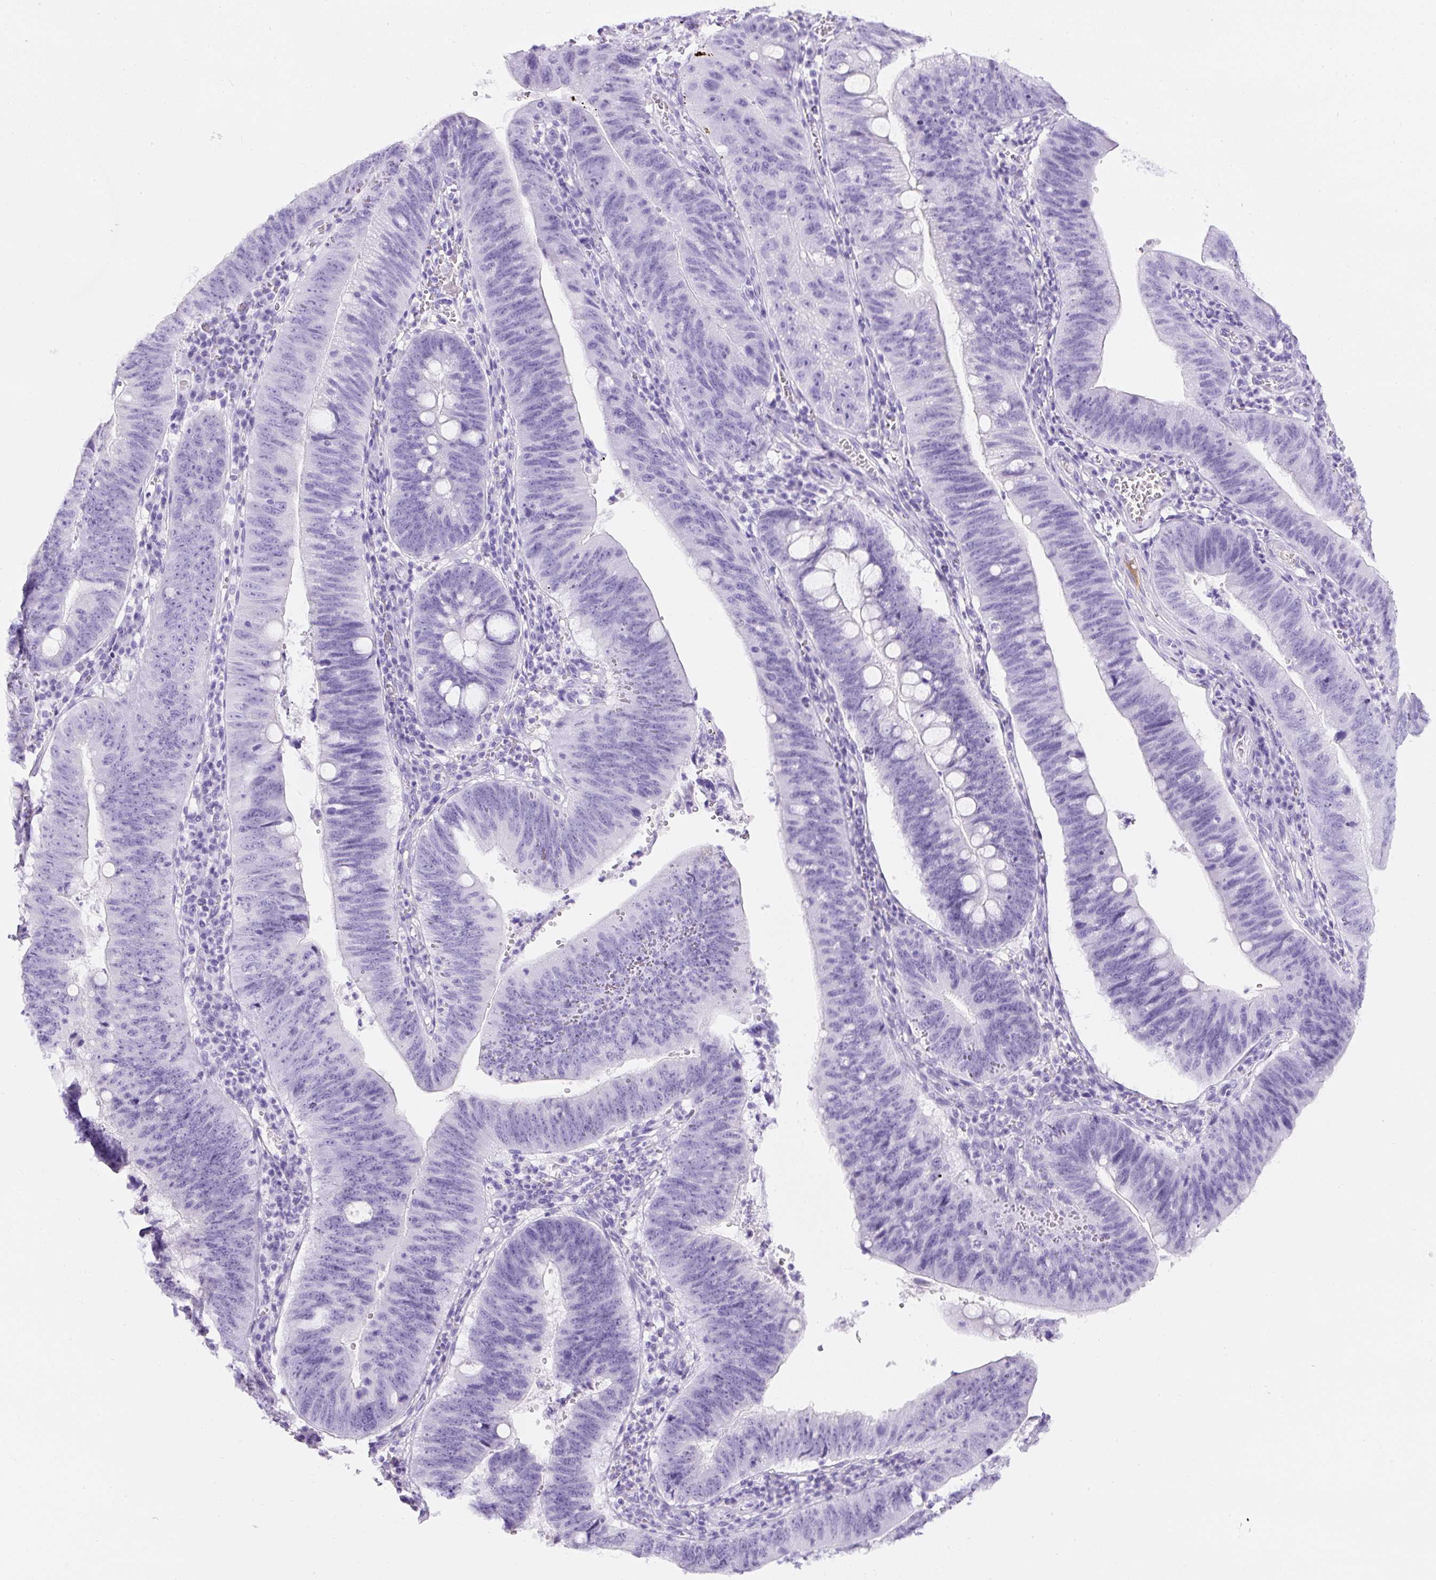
{"staining": {"intensity": "negative", "quantity": "none", "location": "none"}, "tissue": "stomach cancer", "cell_type": "Tumor cells", "image_type": "cancer", "snomed": [{"axis": "morphology", "description": "Adenocarcinoma, NOS"}, {"axis": "topography", "description": "Stomach"}], "caption": "Immunohistochemical staining of stomach adenocarcinoma shows no significant expression in tumor cells.", "gene": "TMEM200B", "patient": {"sex": "male", "age": 59}}